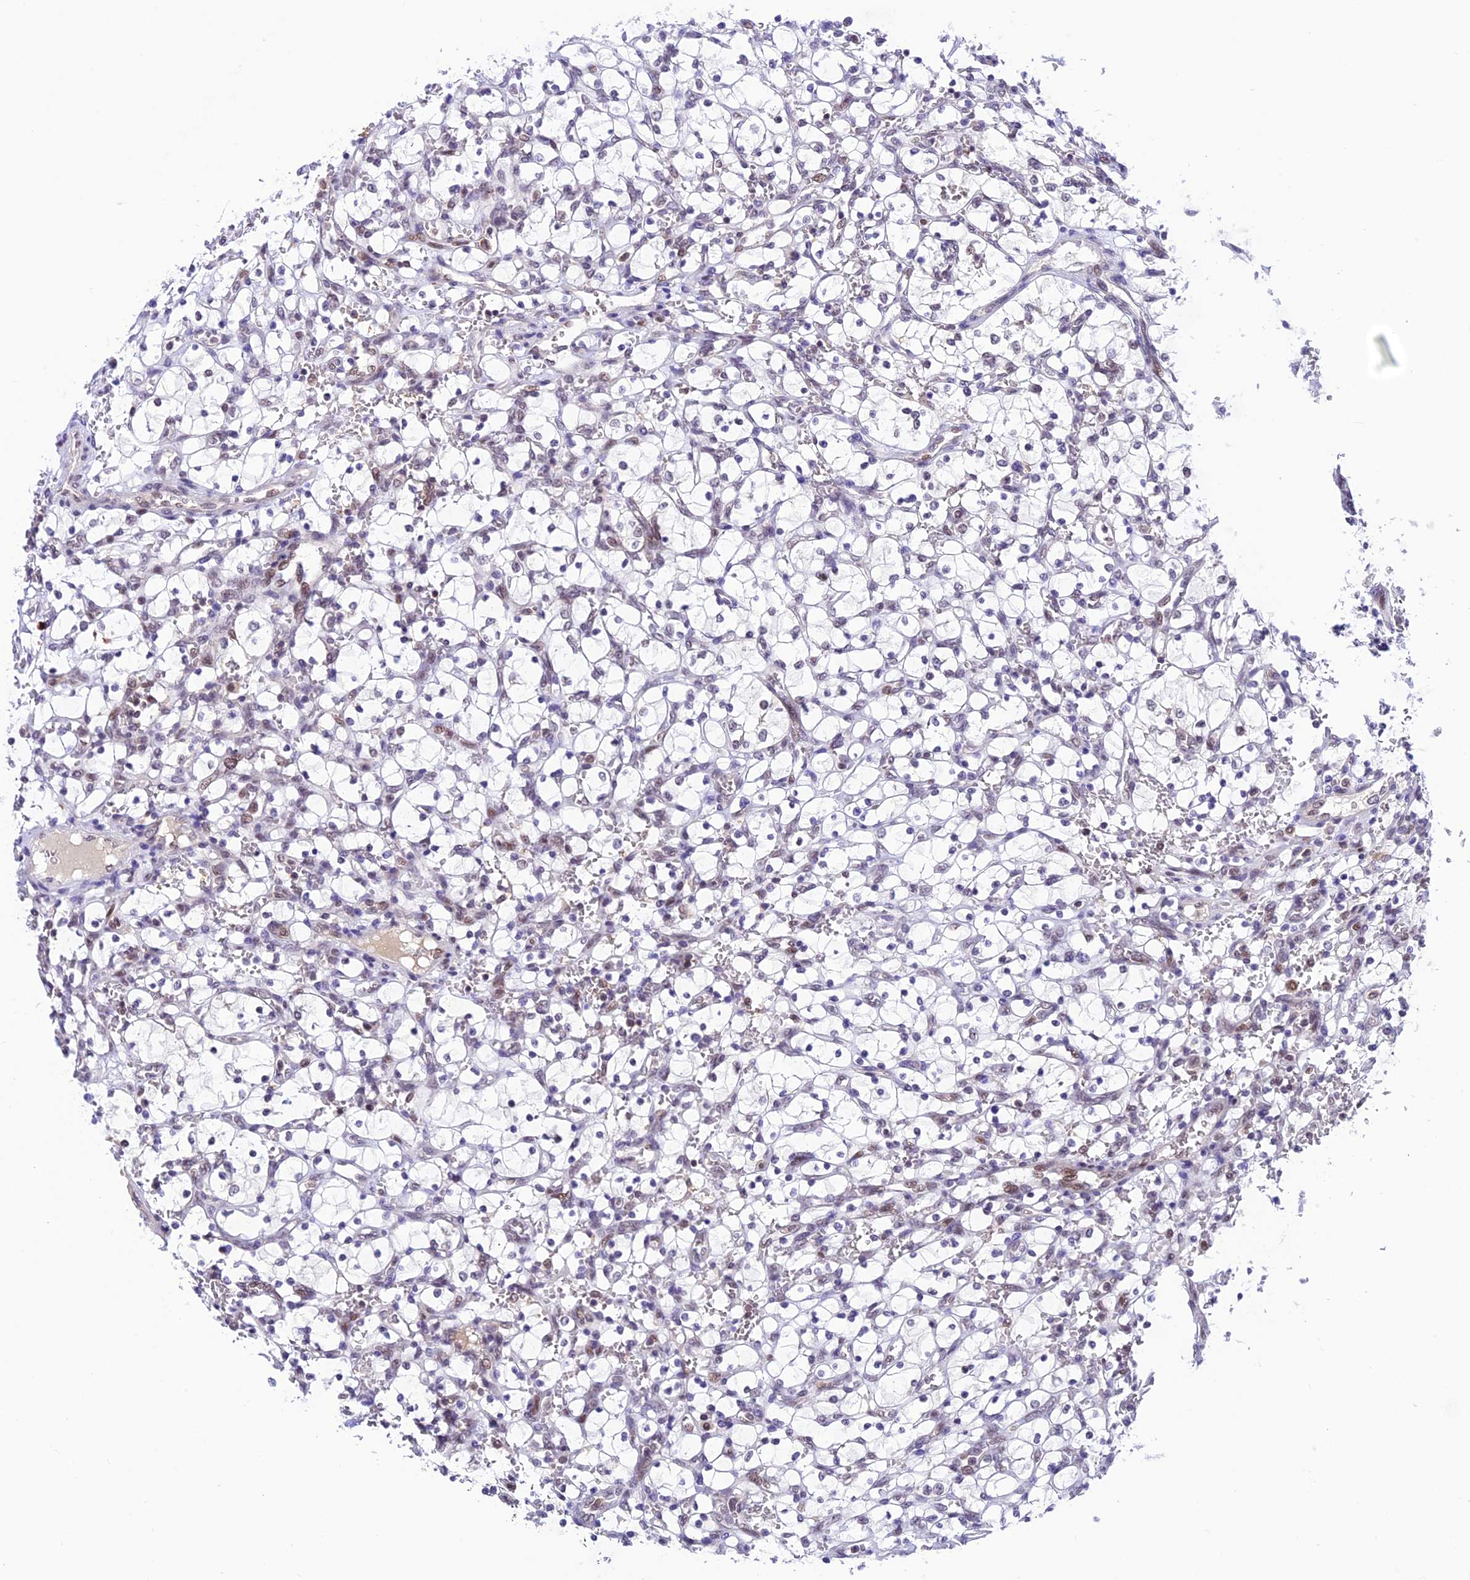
{"staining": {"intensity": "negative", "quantity": "none", "location": "none"}, "tissue": "renal cancer", "cell_type": "Tumor cells", "image_type": "cancer", "snomed": [{"axis": "morphology", "description": "Adenocarcinoma, NOS"}, {"axis": "topography", "description": "Kidney"}], "caption": "Tumor cells show no significant protein positivity in renal adenocarcinoma.", "gene": "SHKBP1", "patient": {"sex": "female", "age": 69}}